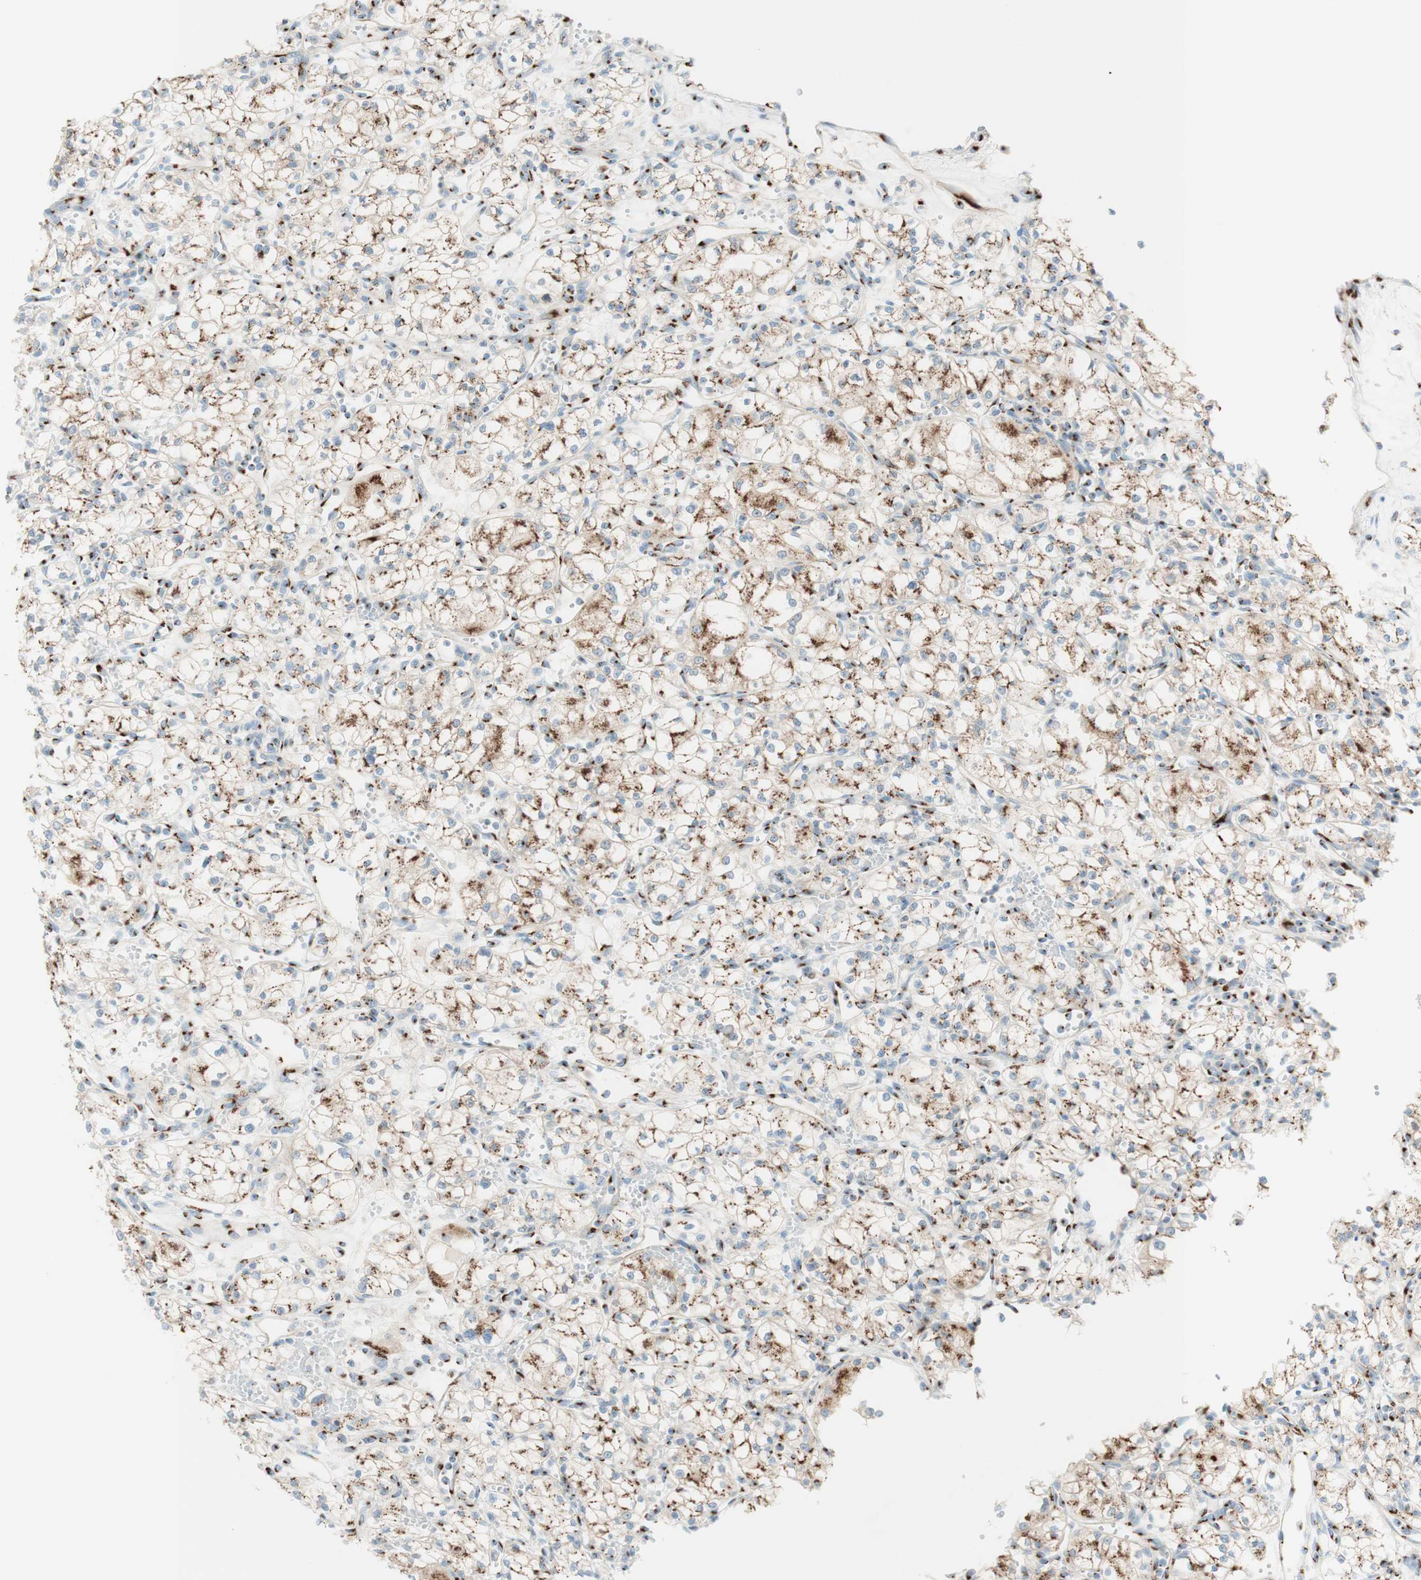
{"staining": {"intensity": "strong", "quantity": ">75%", "location": "cytoplasmic/membranous"}, "tissue": "renal cancer", "cell_type": "Tumor cells", "image_type": "cancer", "snomed": [{"axis": "morphology", "description": "Normal tissue, NOS"}, {"axis": "morphology", "description": "Adenocarcinoma, NOS"}, {"axis": "topography", "description": "Kidney"}], "caption": "A photomicrograph showing strong cytoplasmic/membranous staining in approximately >75% of tumor cells in renal cancer (adenocarcinoma), as visualized by brown immunohistochemical staining.", "gene": "GOLGB1", "patient": {"sex": "male", "age": 59}}